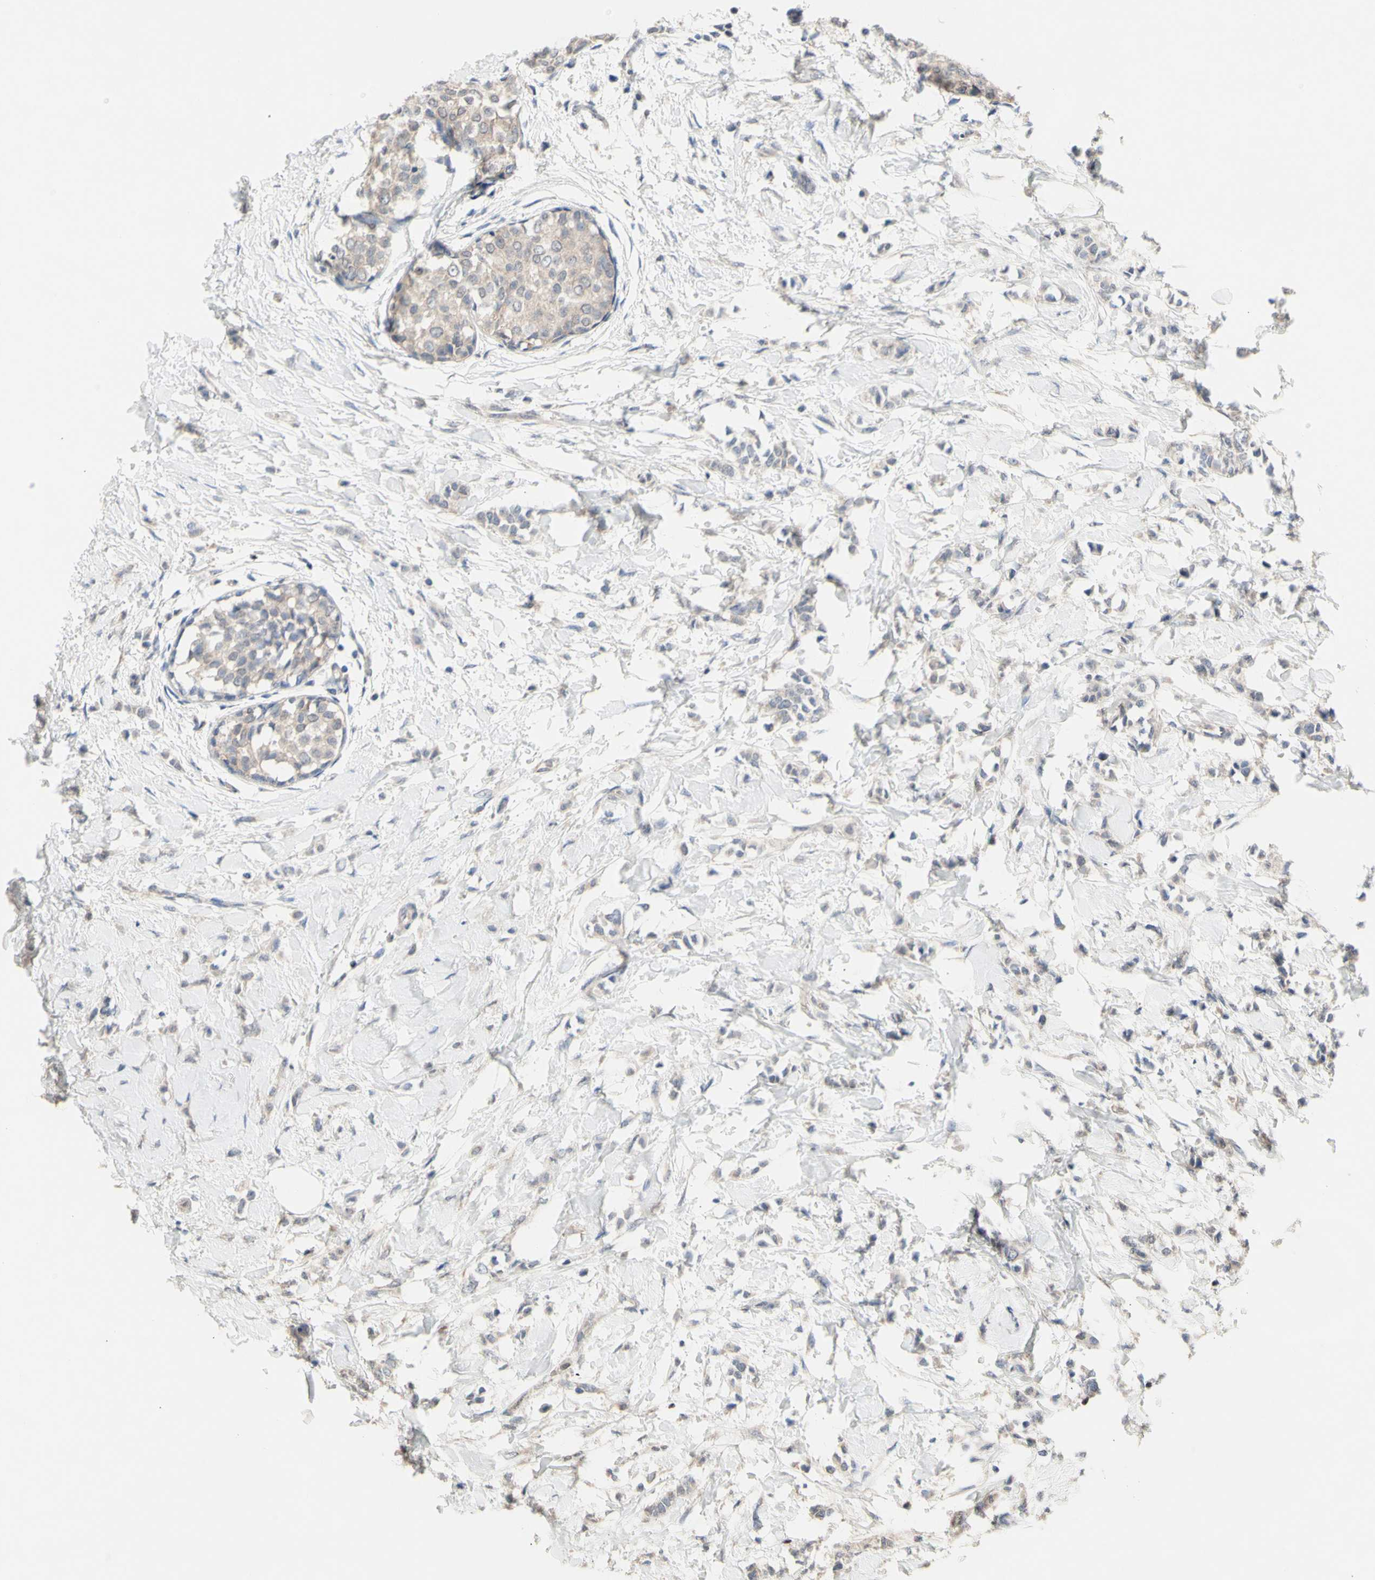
{"staining": {"intensity": "negative", "quantity": "none", "location": "none"}, "tissue": "breast cancer", "cell_type": "Tumor cells", "image_type": "cancer", "snomed": [{"axis": "morphology", "description": "Lobular carcinoma, in situ"}, {"axis": "morphology", "description": "Lobular carcinoma"}, {"axis": "topography", "description": "Breast"}], "caption": "This is an IHC micrograph of lobular carcinoma in situ (breast). There is no expression in tumor cells.", "gene": "NLRP1", "patient": {"sex": "female", "age": 41}}